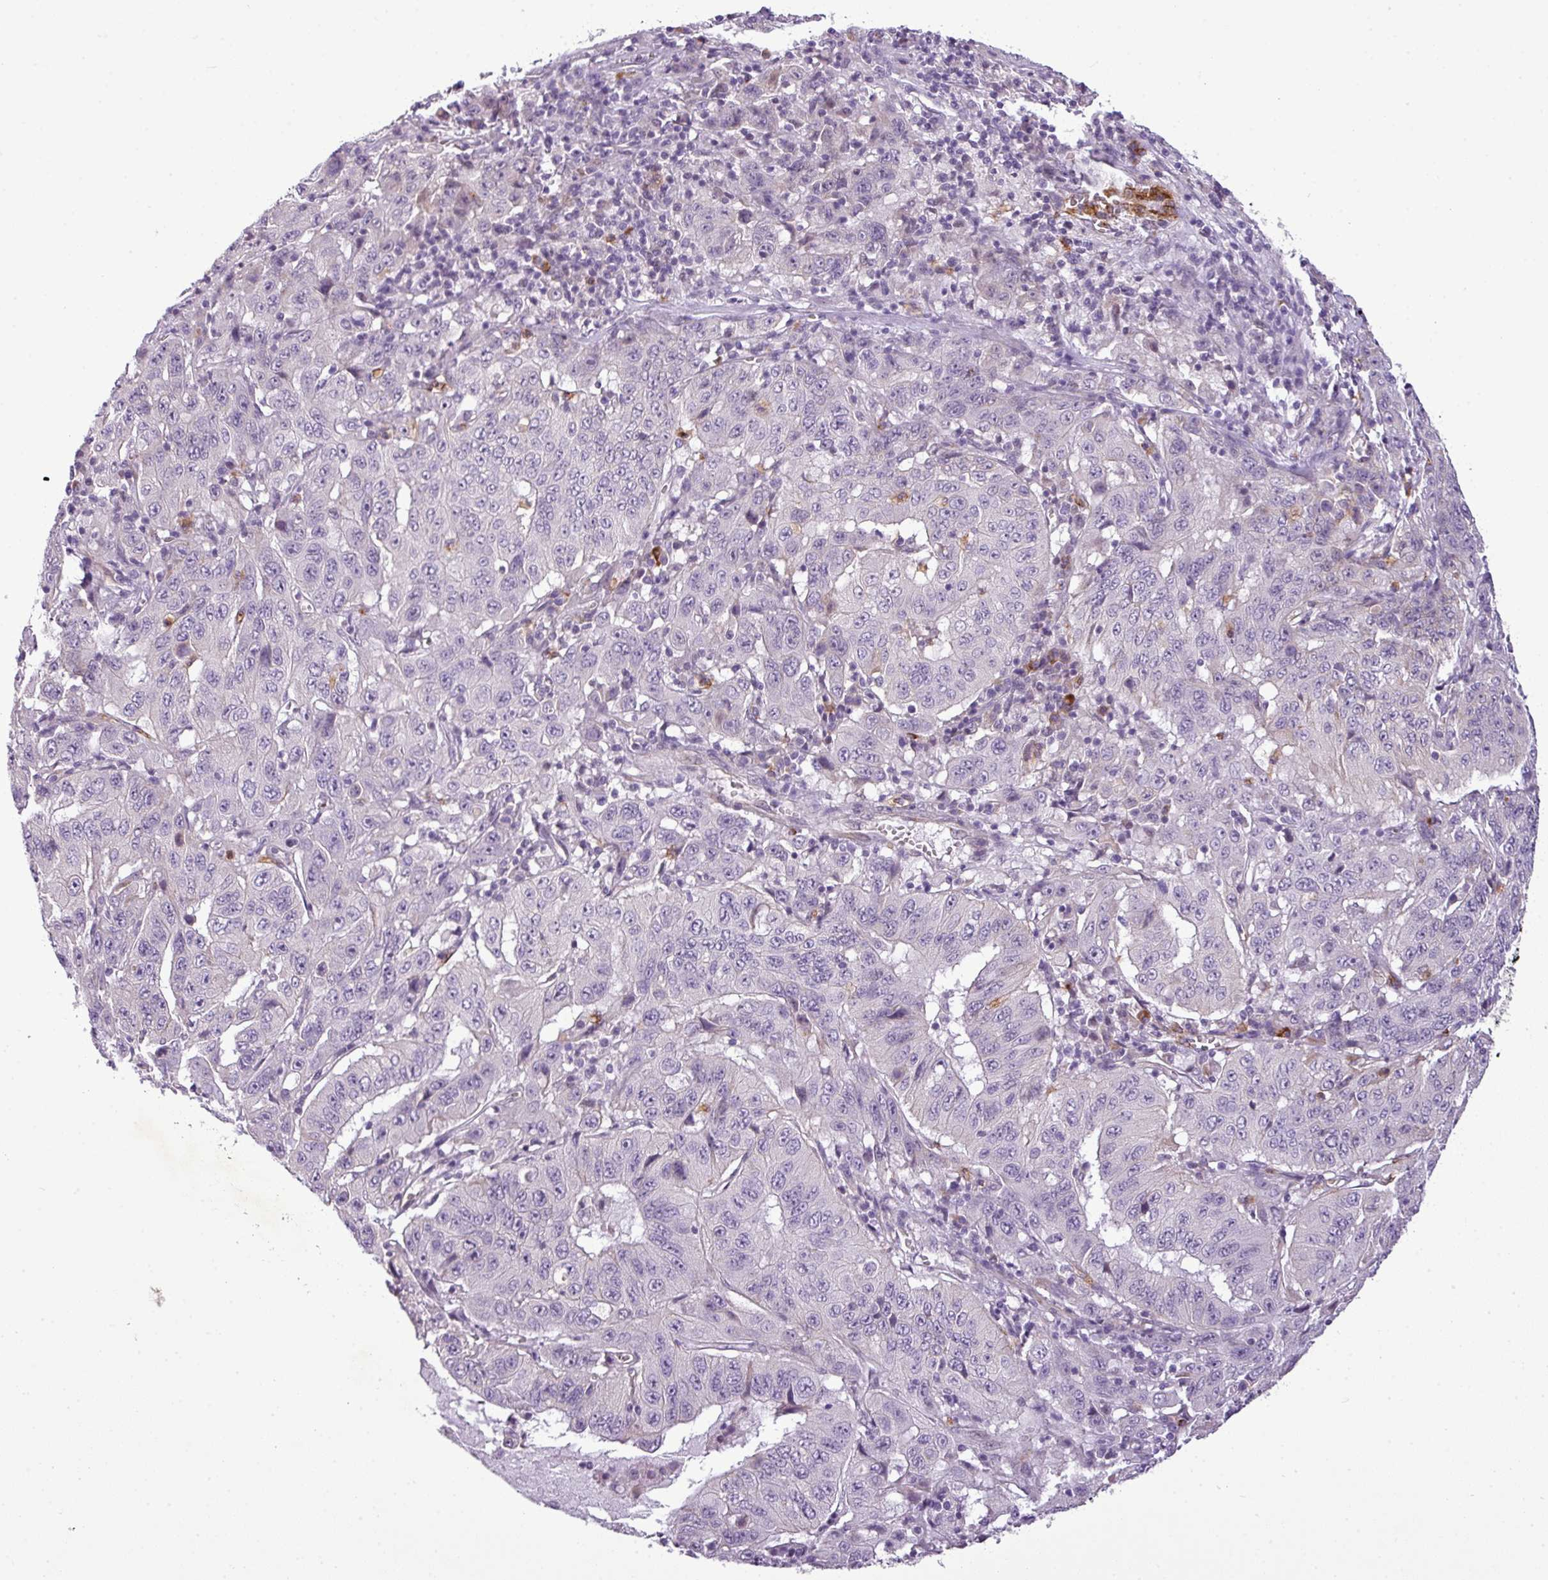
{"staining": {"intensity": "negative", "quantity": "none", "location": "none"}, "tissue": "pancreatic cancer", "cell_type": "Tumor cells", "image_type": "cancer", "snomed": [{"axis": "morphology", "description": "Adenocarcinoma, NOS"}, {"axis": "topography", "description": "Pancreas"}], "caption": "A high-resolution micrograph shows IHC staining of pancreatic cancer (adenocarcinoma), which displays no significant expression in tumor cells.", "gene": "C4B", "patient": {"sex": "male", "age": 63}}